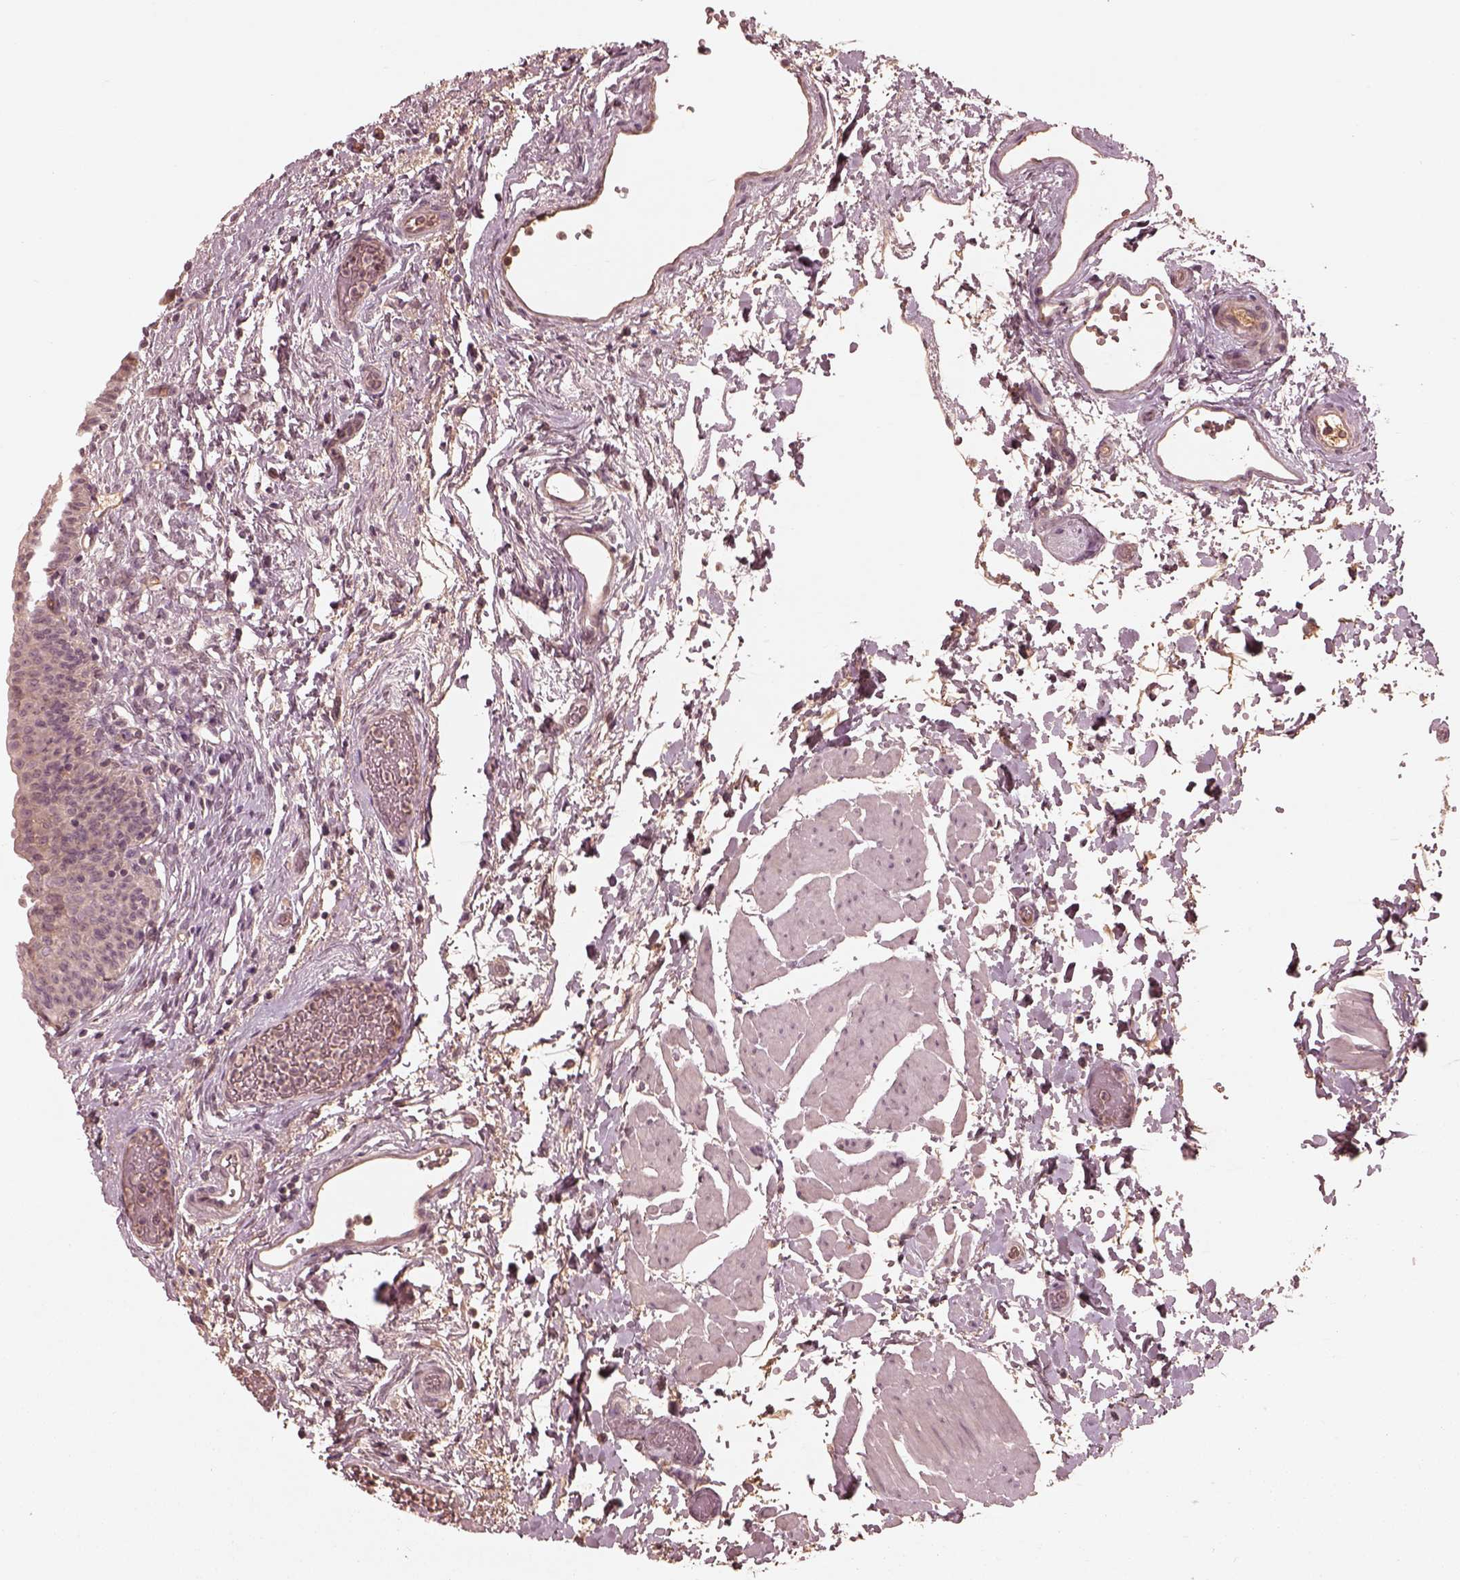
{"staining": {"intensity": "negative", "quantity": "none", "location": "none"}, "tissue": "urinary bladder", "cell_type": "Urothelial cells", "image_type": "normal", "snomed": [{"axis": "morphology", "description": "Normal tissue, NOS"}, {"axis": "topography", "description": "Urinary bladder"}], "caption": "This is an immunohistochemistry (IHC) photomicrograph of unremarkable urinary bladder. There is no expression in urothelial cells.", "gene": "TF", "patient": {"sex": "male", "age": 56}}